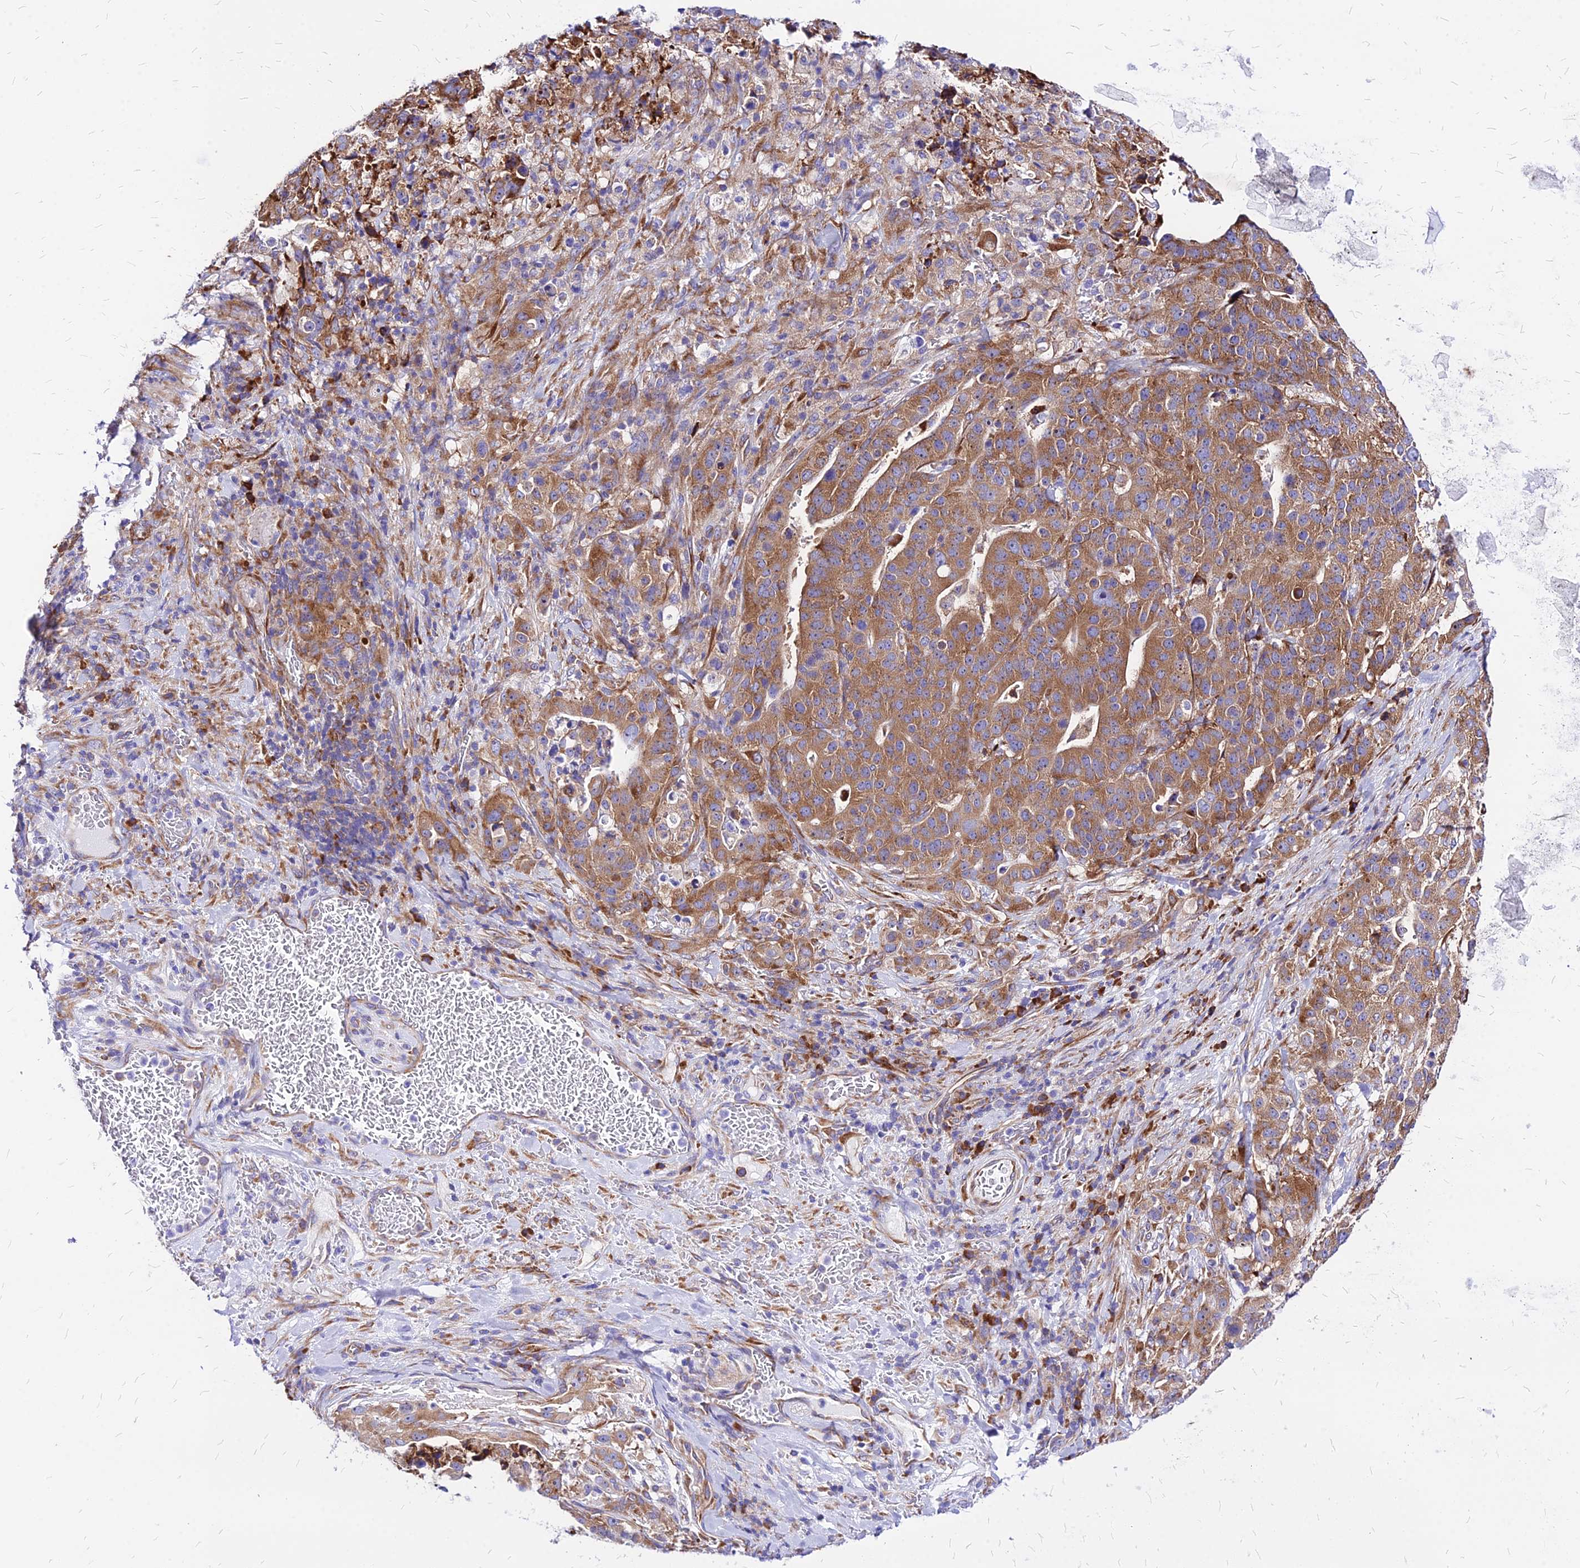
{"staining": {"intensity": "moderate", "quantity": ">75%", "location": "cytoplasmic/membranous"}, "tissue": "stomach cancer", "cell_type": "Tumor cells", "image_type": "cancer", "snomed": [{"axis": "morphology", "description": "Adenocarcinoma, NOS"}, {"axis": "topography", "description": "Stomach"}], "caption": "Immunohistochemistry image of neoplastic tissue: stomach cancer (adenocarcinoma) stained using immunohistochemistry reveals medium levels of moderate protein expression localized specifically in the cytoplasmic/membranous of tumor cells, appearing as a cytoplasmic/membranous brown color.", "gene": "RPL19", "patient": {"sex": "male", "age": 48}}